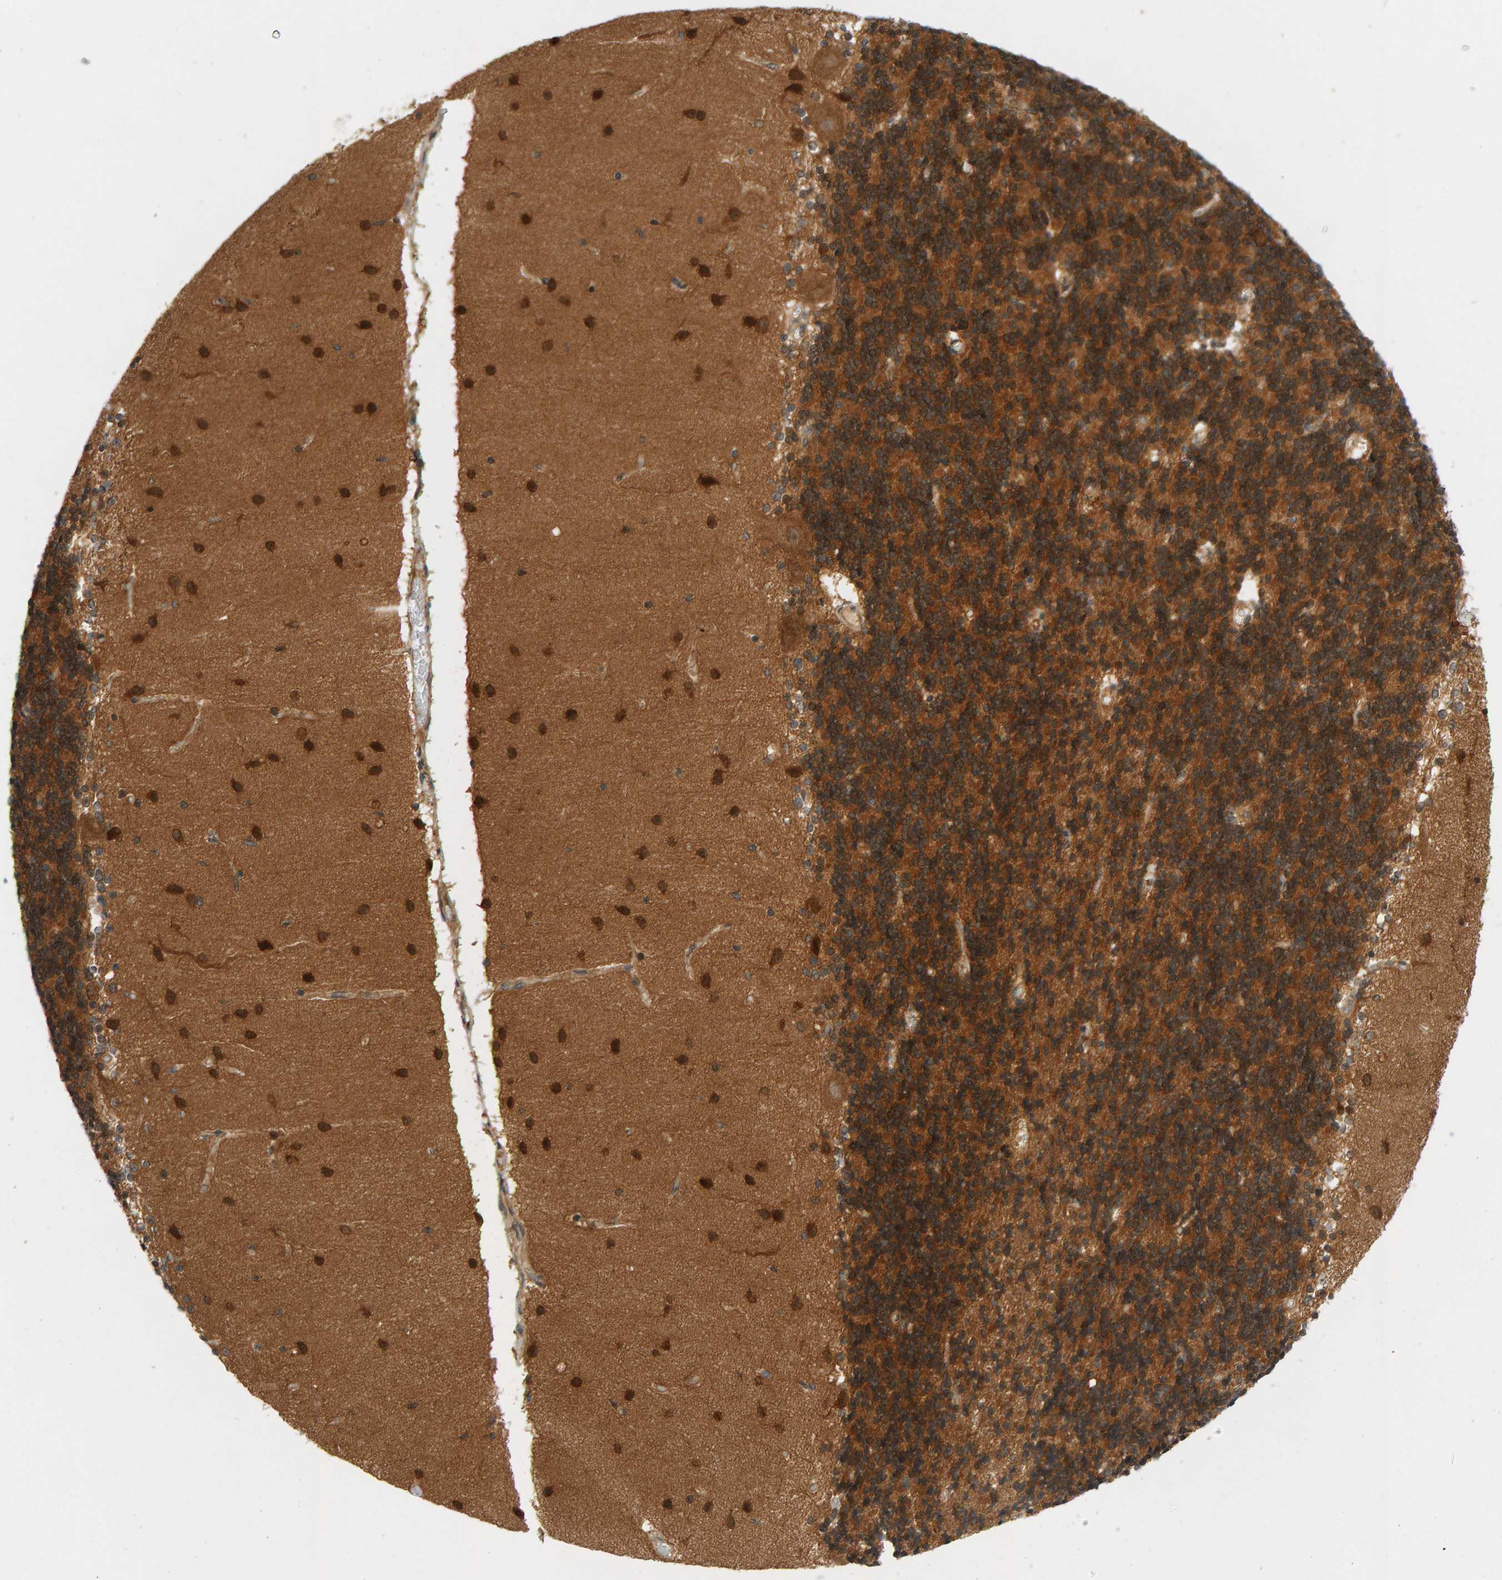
{"staining": {"intensity": "strong", "quantity": ">75%", "location": "cytoplasmic/membranous"}, "tissue": "cerebellum", "cell_type": "Cells in granular layer", "image_type": "normal", "snomed": [{"axis": "morphology", "description": "Normal tissue, NOS"}, {"axis": "topography", "description": "Cerebellum"}], "caption": "Immunohistochemistry (IHC) histopathology image of normal human cerebellum stained for a protein (brown), which displays high levels of strong cytoplasmic/membranous expression in about >75% of cells in granular layer.", "gene": "BAHCC1", "patient": {"sex": "female", "age": 54}}